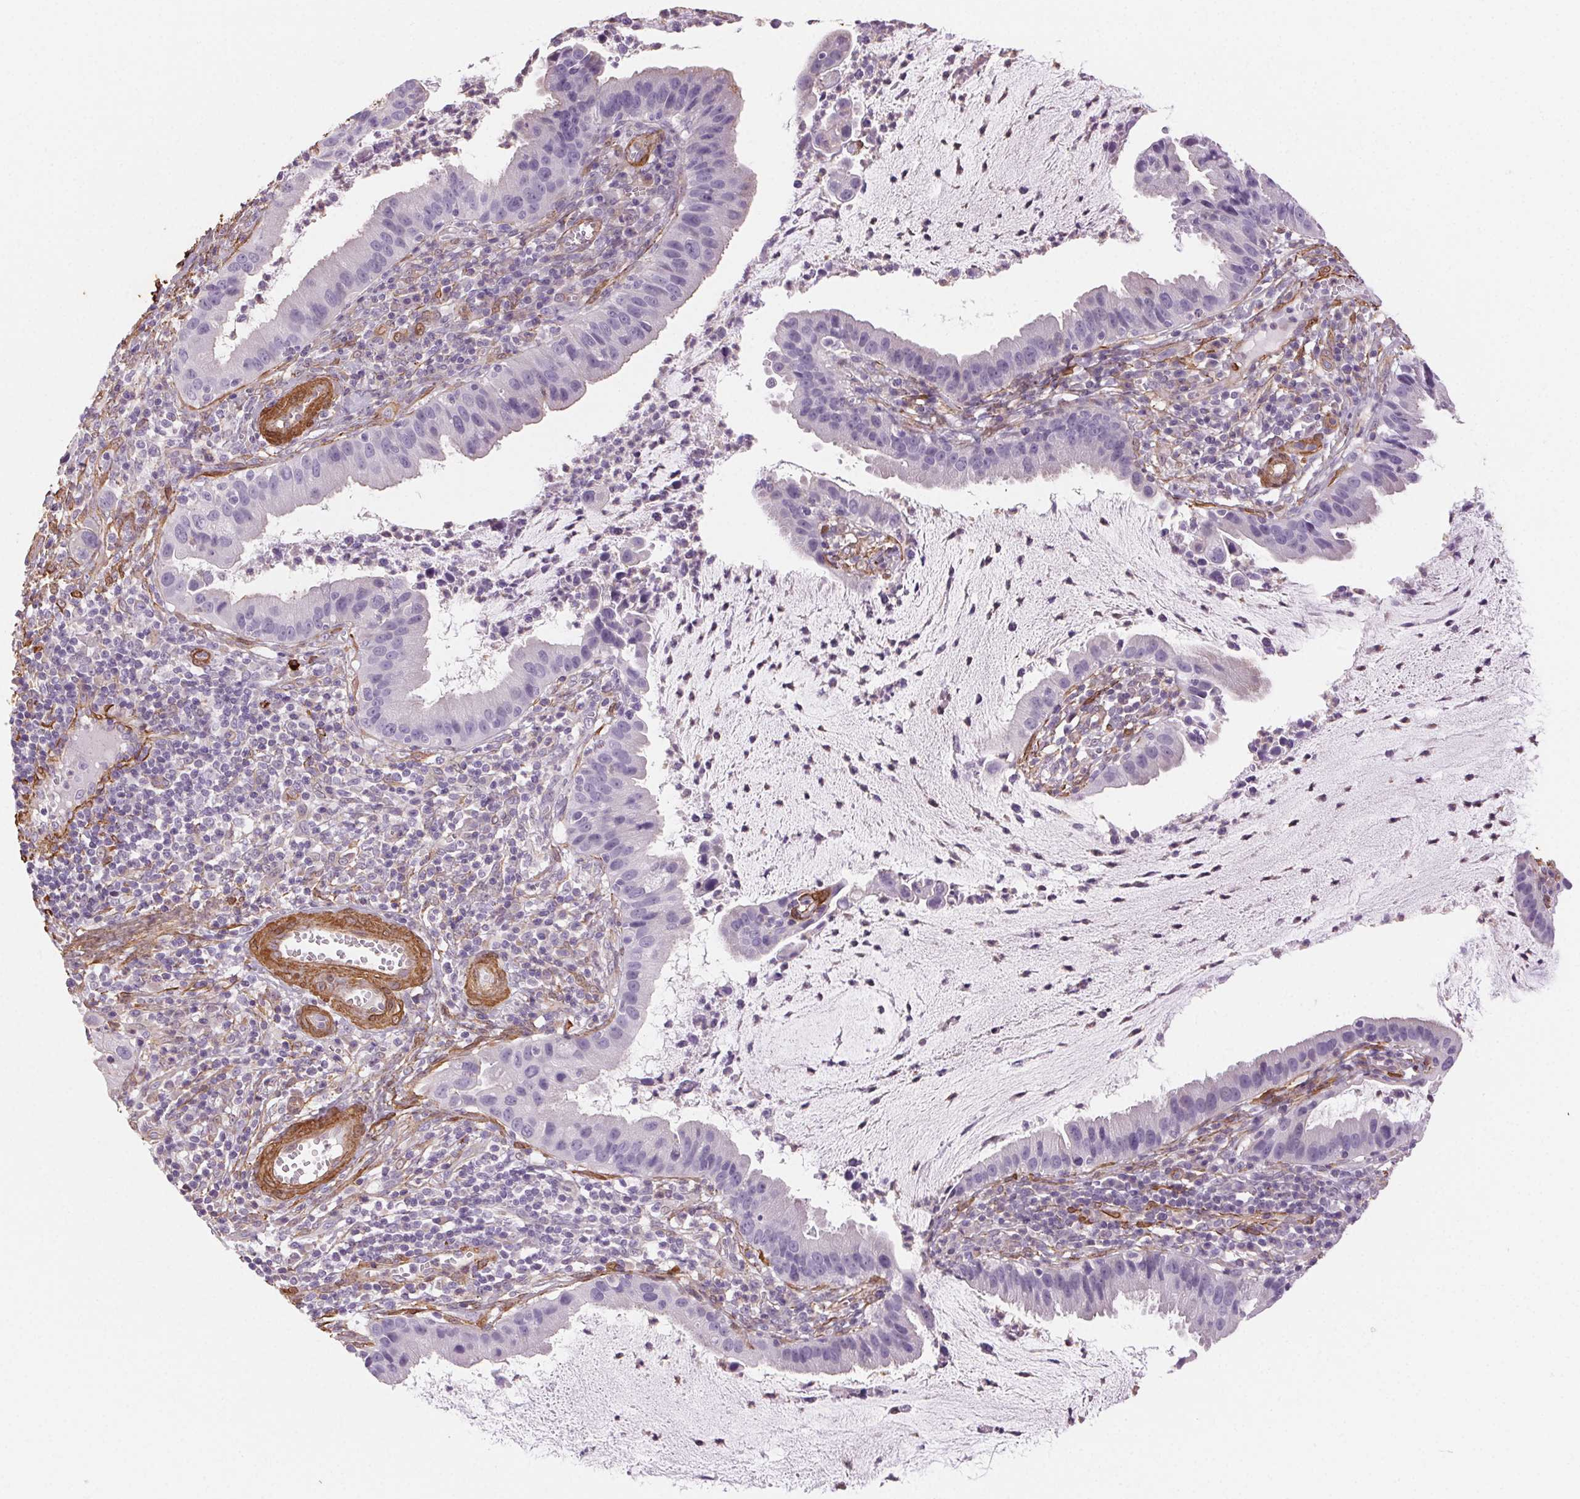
{"staining": {"intensity": "negative", "quantity": "none", "location": "none"}, "tissue": "cervical cancer", "cell_type": "Tumor cells", "image_type": "cancer", "snomed": [{"axis": "morphology", "description": "Adenocarcinoma, NOS"}, {"axis": "topography", "description": "Cervix"}], "caption": "Immunohistochemistry (IHC) of human adenocarcinoma (cervical) exhibits no positivity in tumor cells.", "gene": "GPX8", "patient": {"sex": "female", "age": 34}}